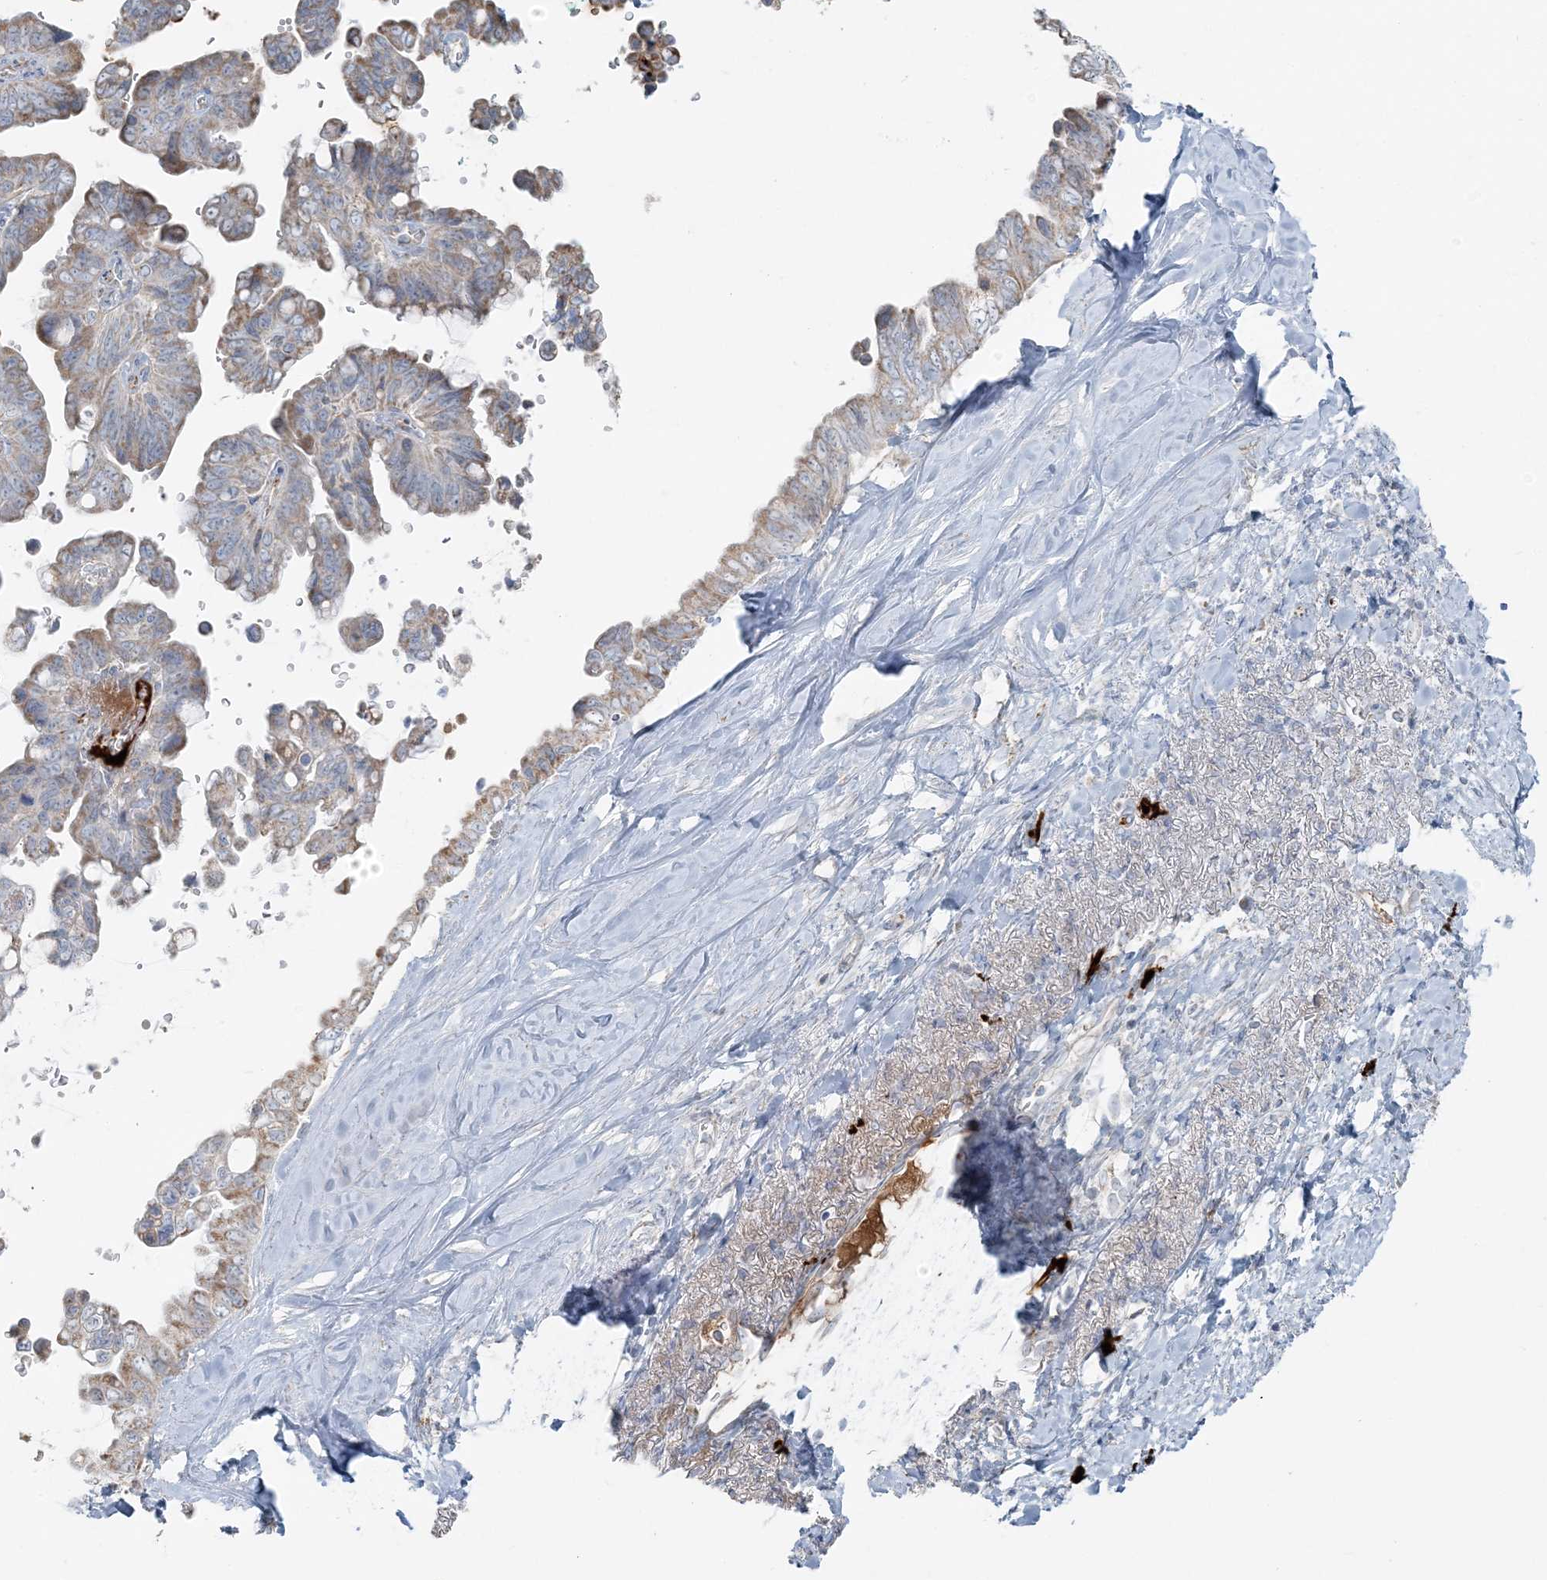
{"staining": {"intensity": "weak", "quantity": ">75%", "location": "cytoplasmic/membranous"}, "tissue": "pancreatic cancer", "cell_type": "Tumor cells", "image_type": "cancer", "snomed": [{"axis": "morphology", "description": "Adenocarcinoma, NOS"}, {"axis": "topography", "description": "Pancreas"}], "caption": "Pancreatic cancer (adenocarcinoma) stained for a protein demonstrates weak cytoplasmic/membranous positivity in tumor cells.", "gene": "SLC22A16", "patient": {"sex": "female", "age": 72}}